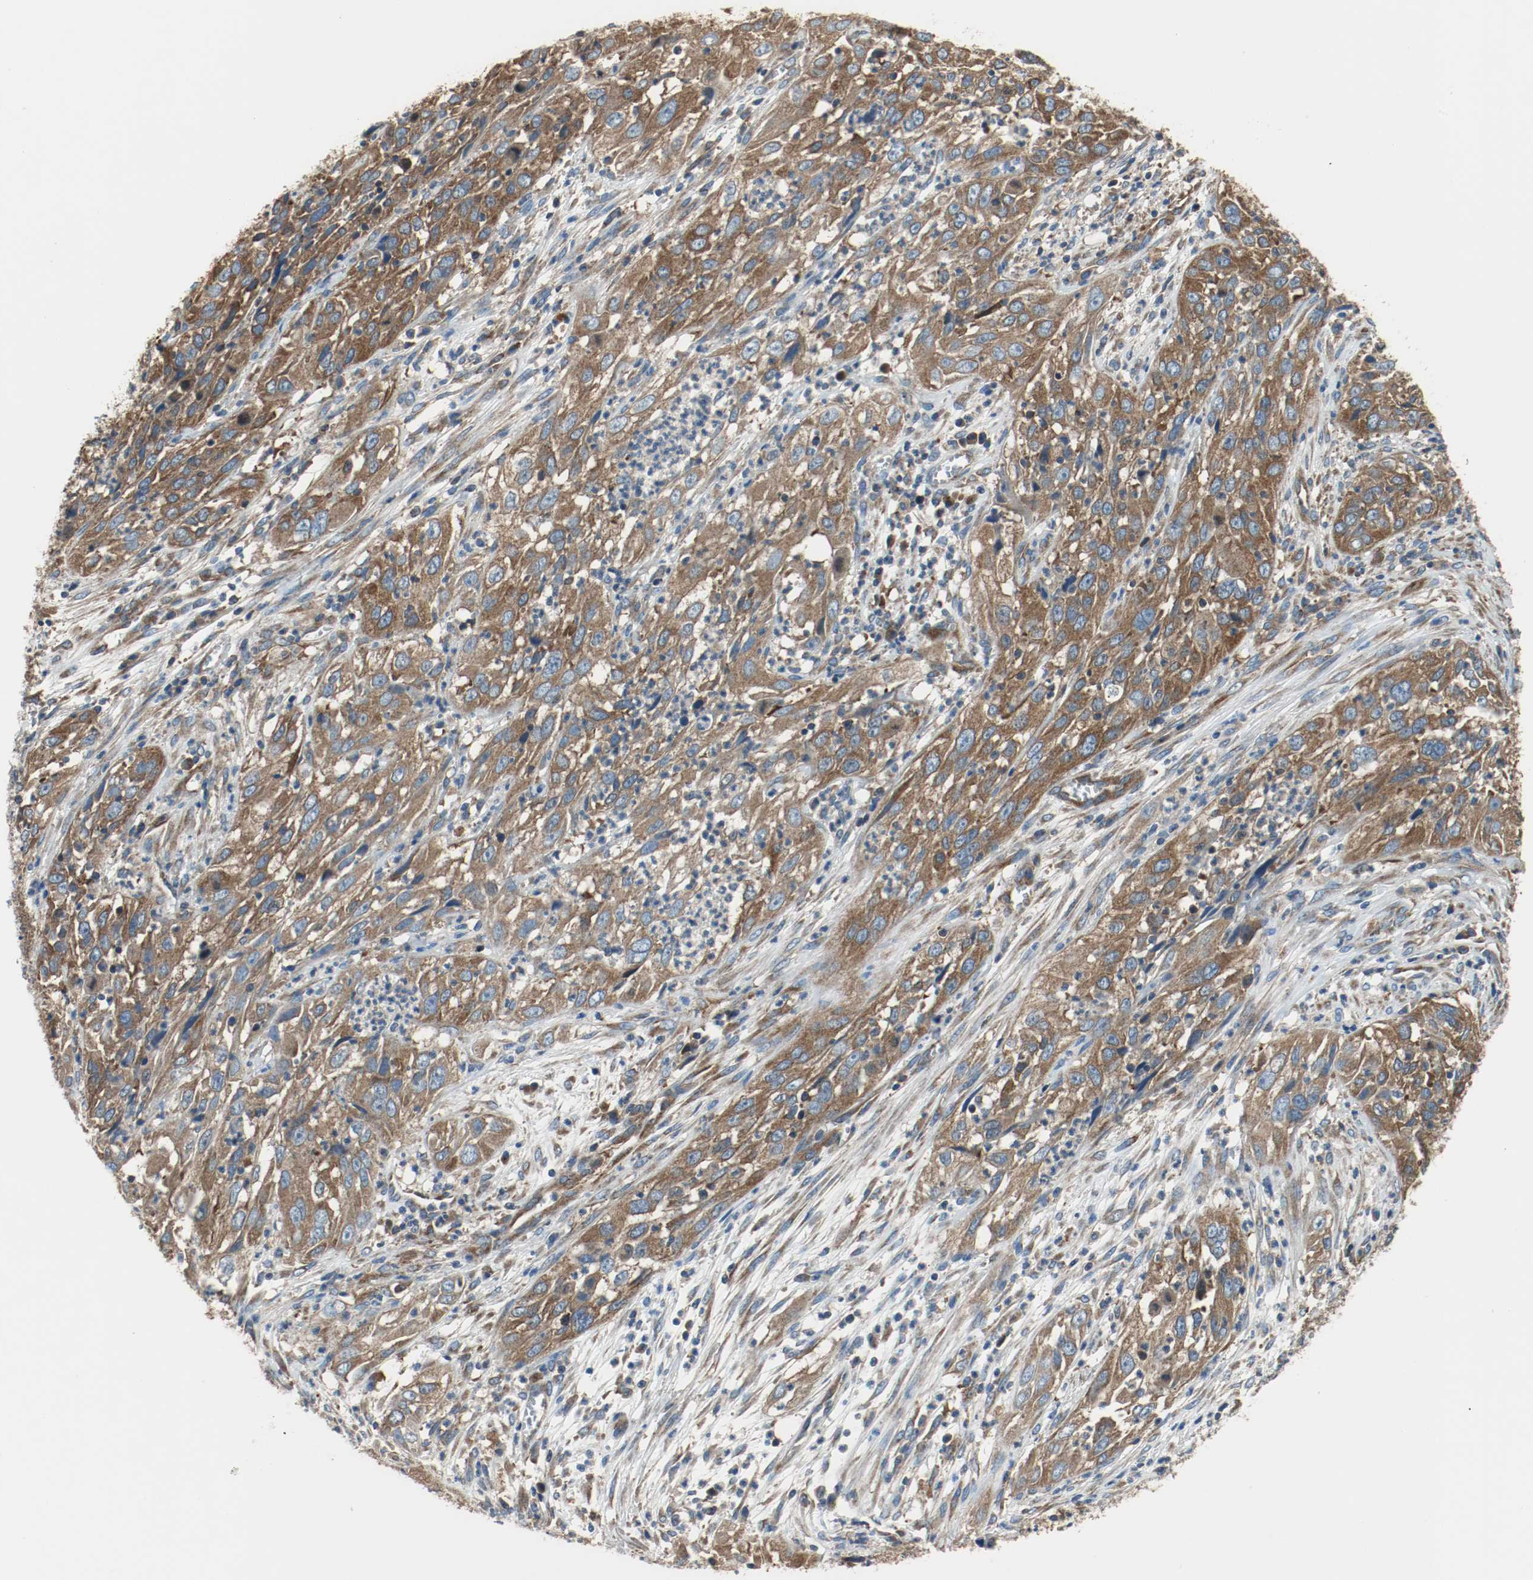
{"staining": {"intensity": "moderate", "quantity": ">75%", "location": "cytoplasmic/membranous"}, "tissue": "cervical cancer", "cell_type": "Tumor cells", "image_type": "cancer", "snomed": [{"axis": "morphology", "description": "Squamous cell carcinoma, NOS"}, {"axis": "topography", "description": "Cervix"}], "caption": "High-magnification brightfield microscopy of cervical cancer (squamous cell carcinoma) stained with DAB (brown) and counterstained with hematoxylin (blue). tumor cells exhibit moderate cytoplasmic/membranous staining is identified in approximately>75% of cells. (DAB IHC with brightfield microscopy, high magnification).", "gene": "TUBA3D", "patient": {"sex": "female", "age": 32}}